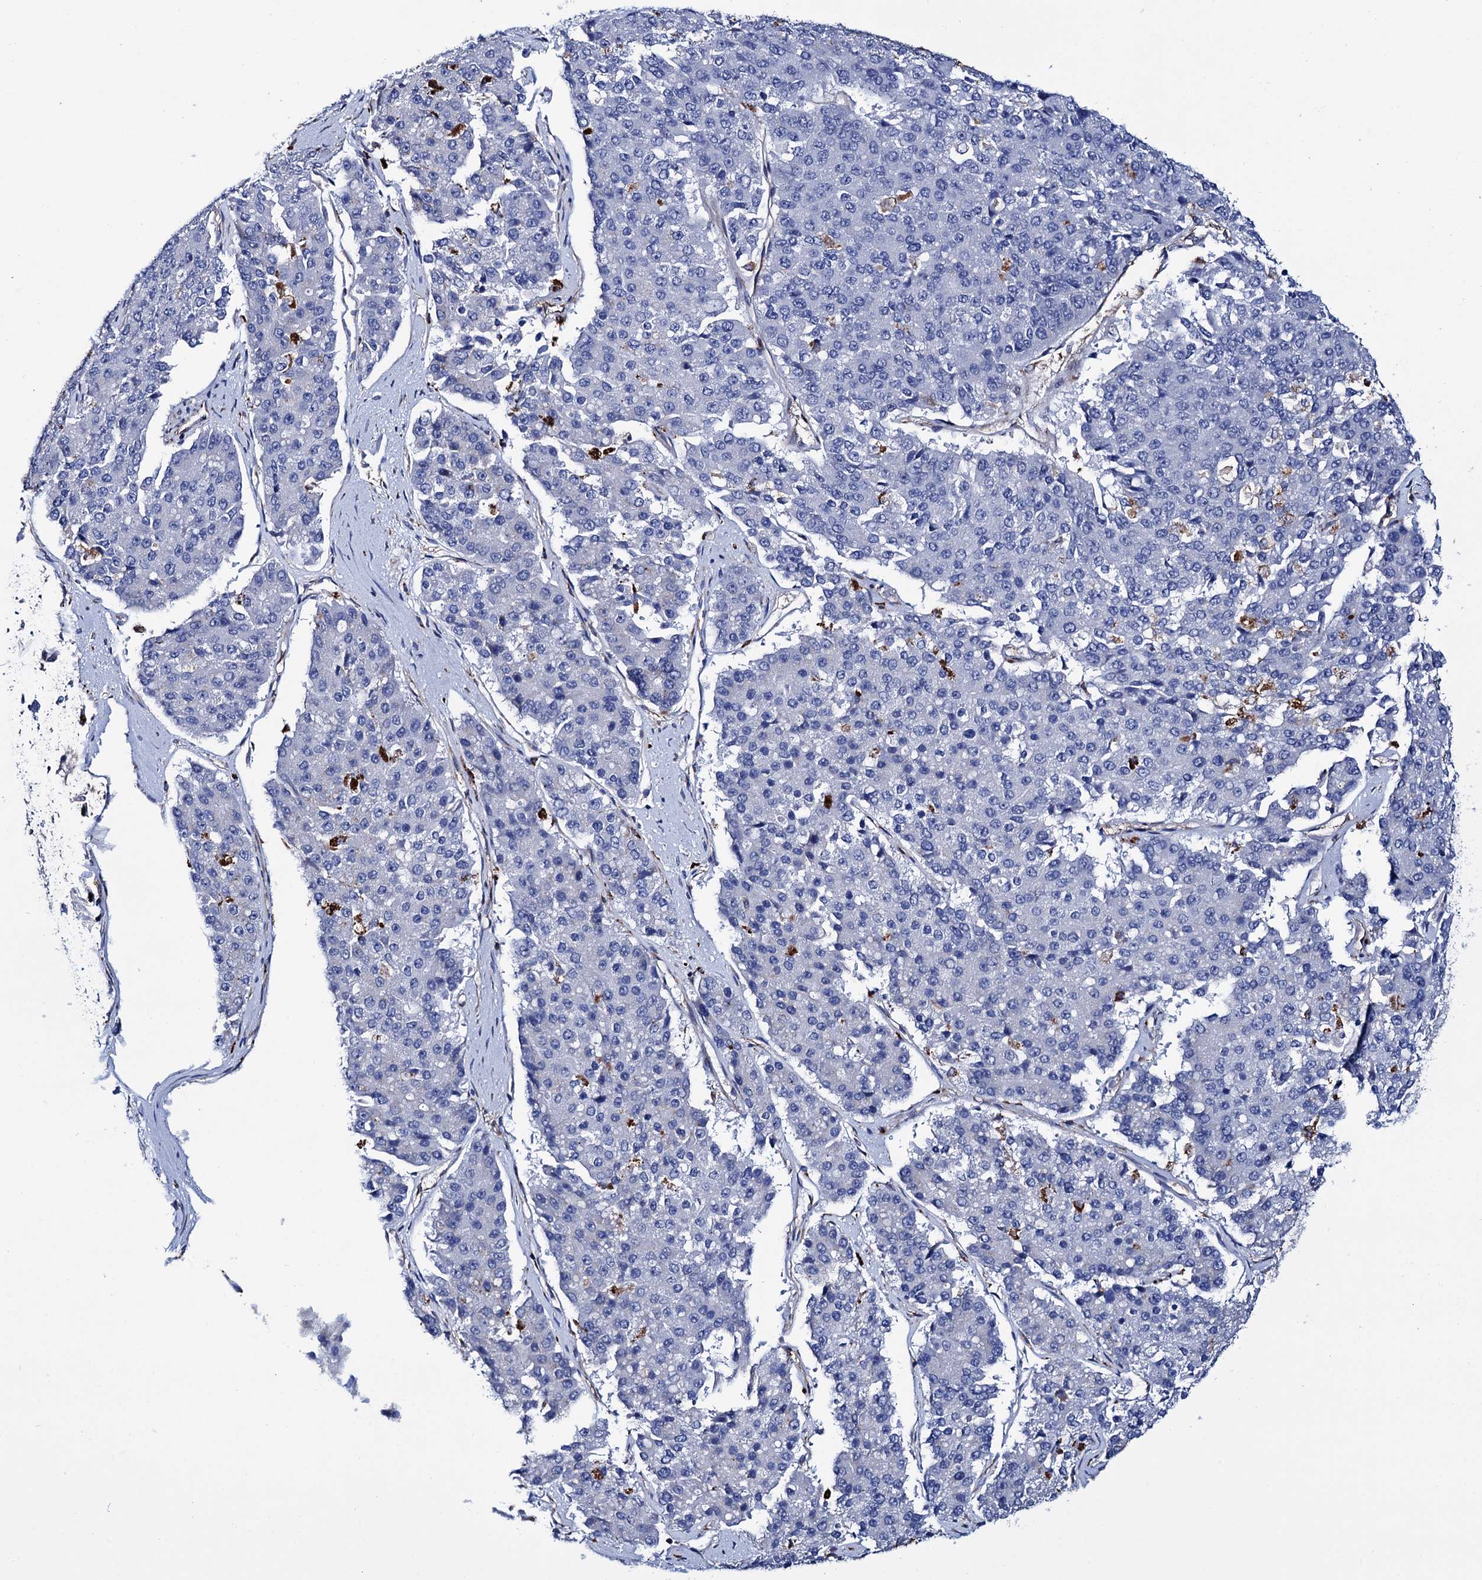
{"staining": {"intensity": "negative", "quantity": "none", "location": "none"}, "tissue": "pancreatic cancer", "cell_type": "Tumor cells", "image_type": "cancer", "snomed": [{"axis": "morphology", "description": "Adenocarcinoma, NOS"}, {"axis": "topography", "description": "Pancreas"}], "caption": "Adenocarcinoma (pancreatic) stained for a protein using IHC displays no expression tumor cells.", "gene": "SCPEP1", "patient": {"sex": "male", "age": 50}}